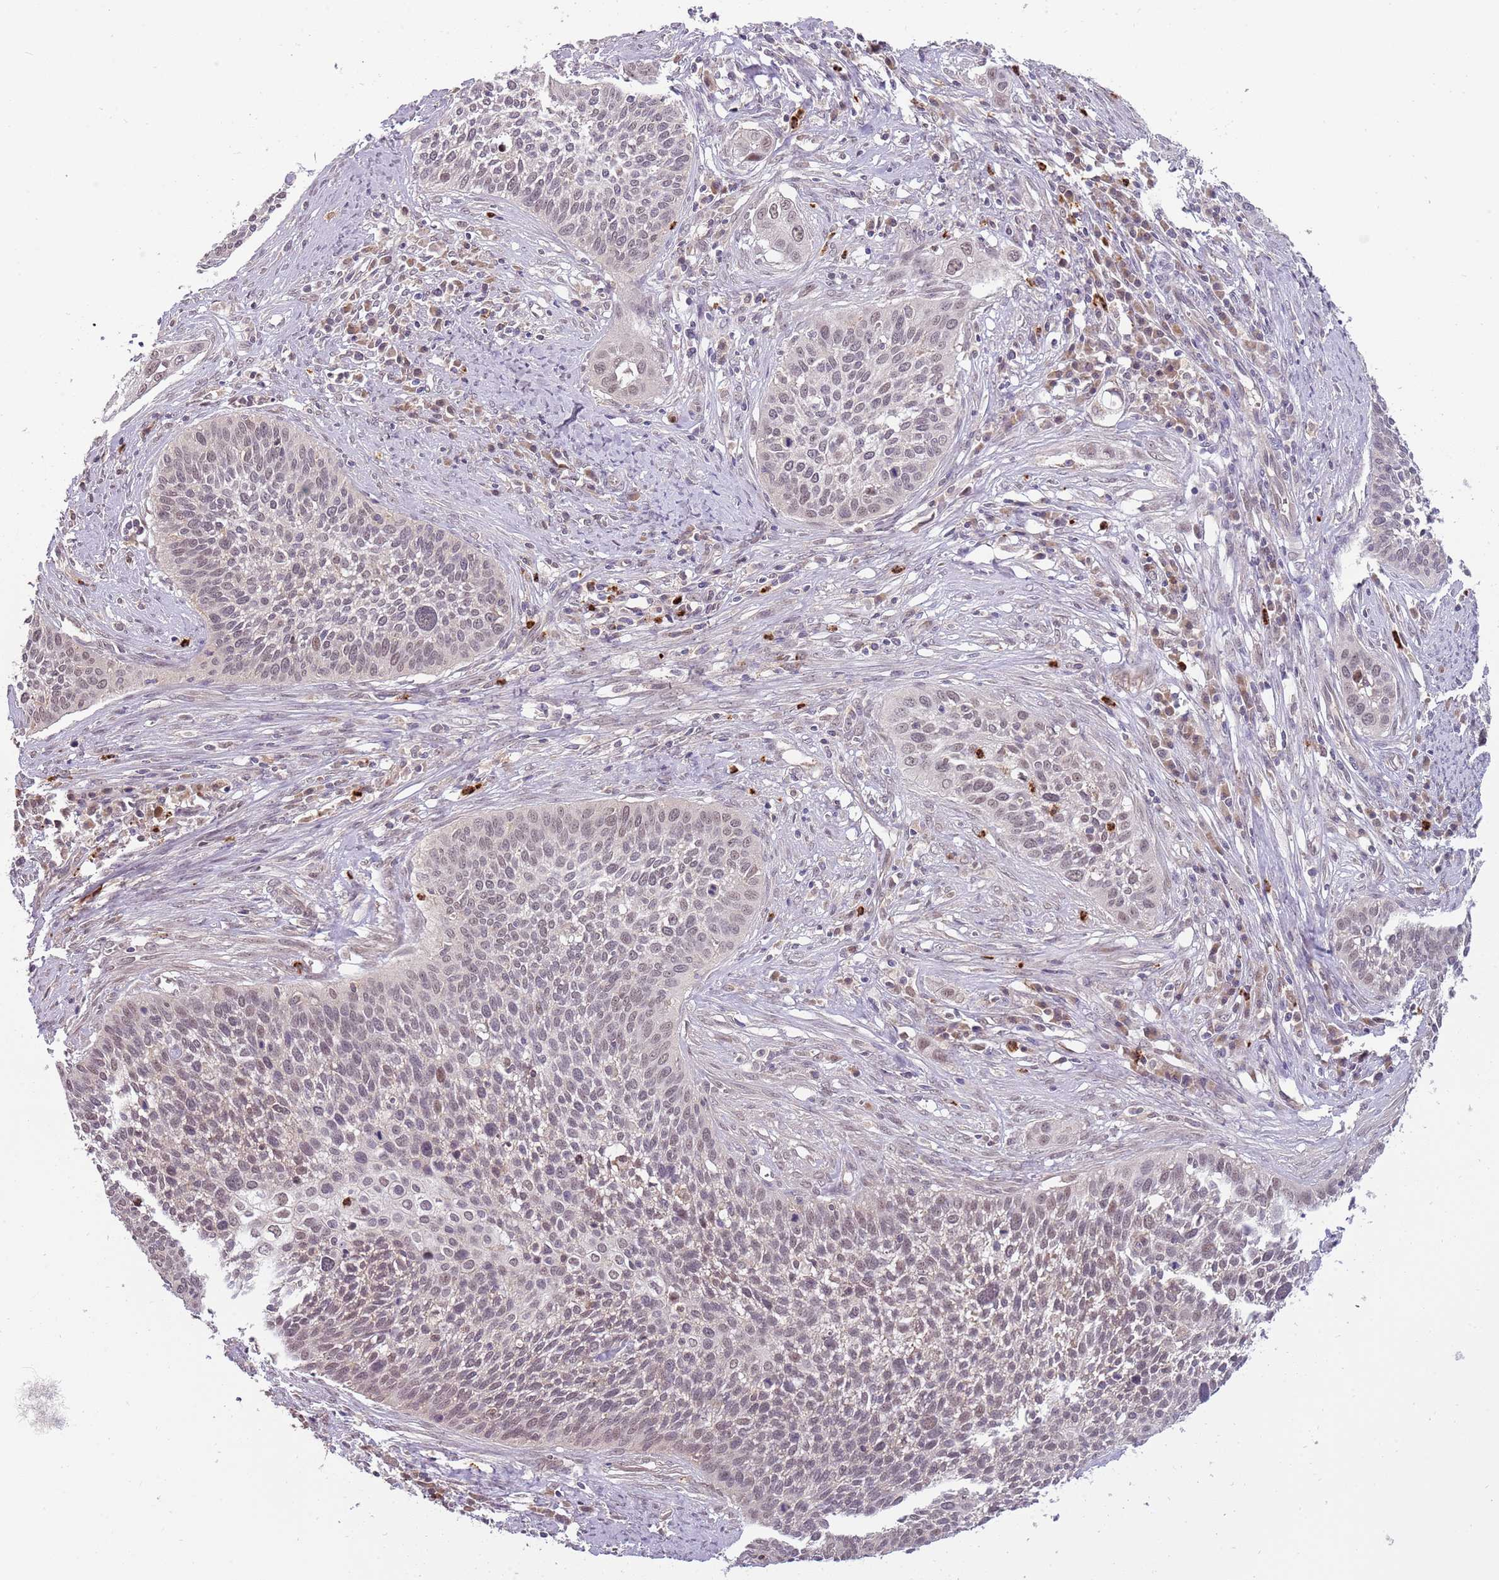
{"staining": {"intensity": "weak", "quantity": ">75%", "location": "nuclear"}, "tissue": "cervical cancer", "cell_type": "Tumor cells", "image_type": "cancer", "snomed": [{"axis": "morphology", "description": "Squamous cell carcinoma, NOS"}, {"axis": "topography", "description": "Cervix"}], "caption": "The immunohistochemical stain labels weak nuclear expression in tumor cells of squamous cell carcinoma (cervical) tissue.", "gene": "NBPF6", "patient": {"sex": "female", "age": 34}}